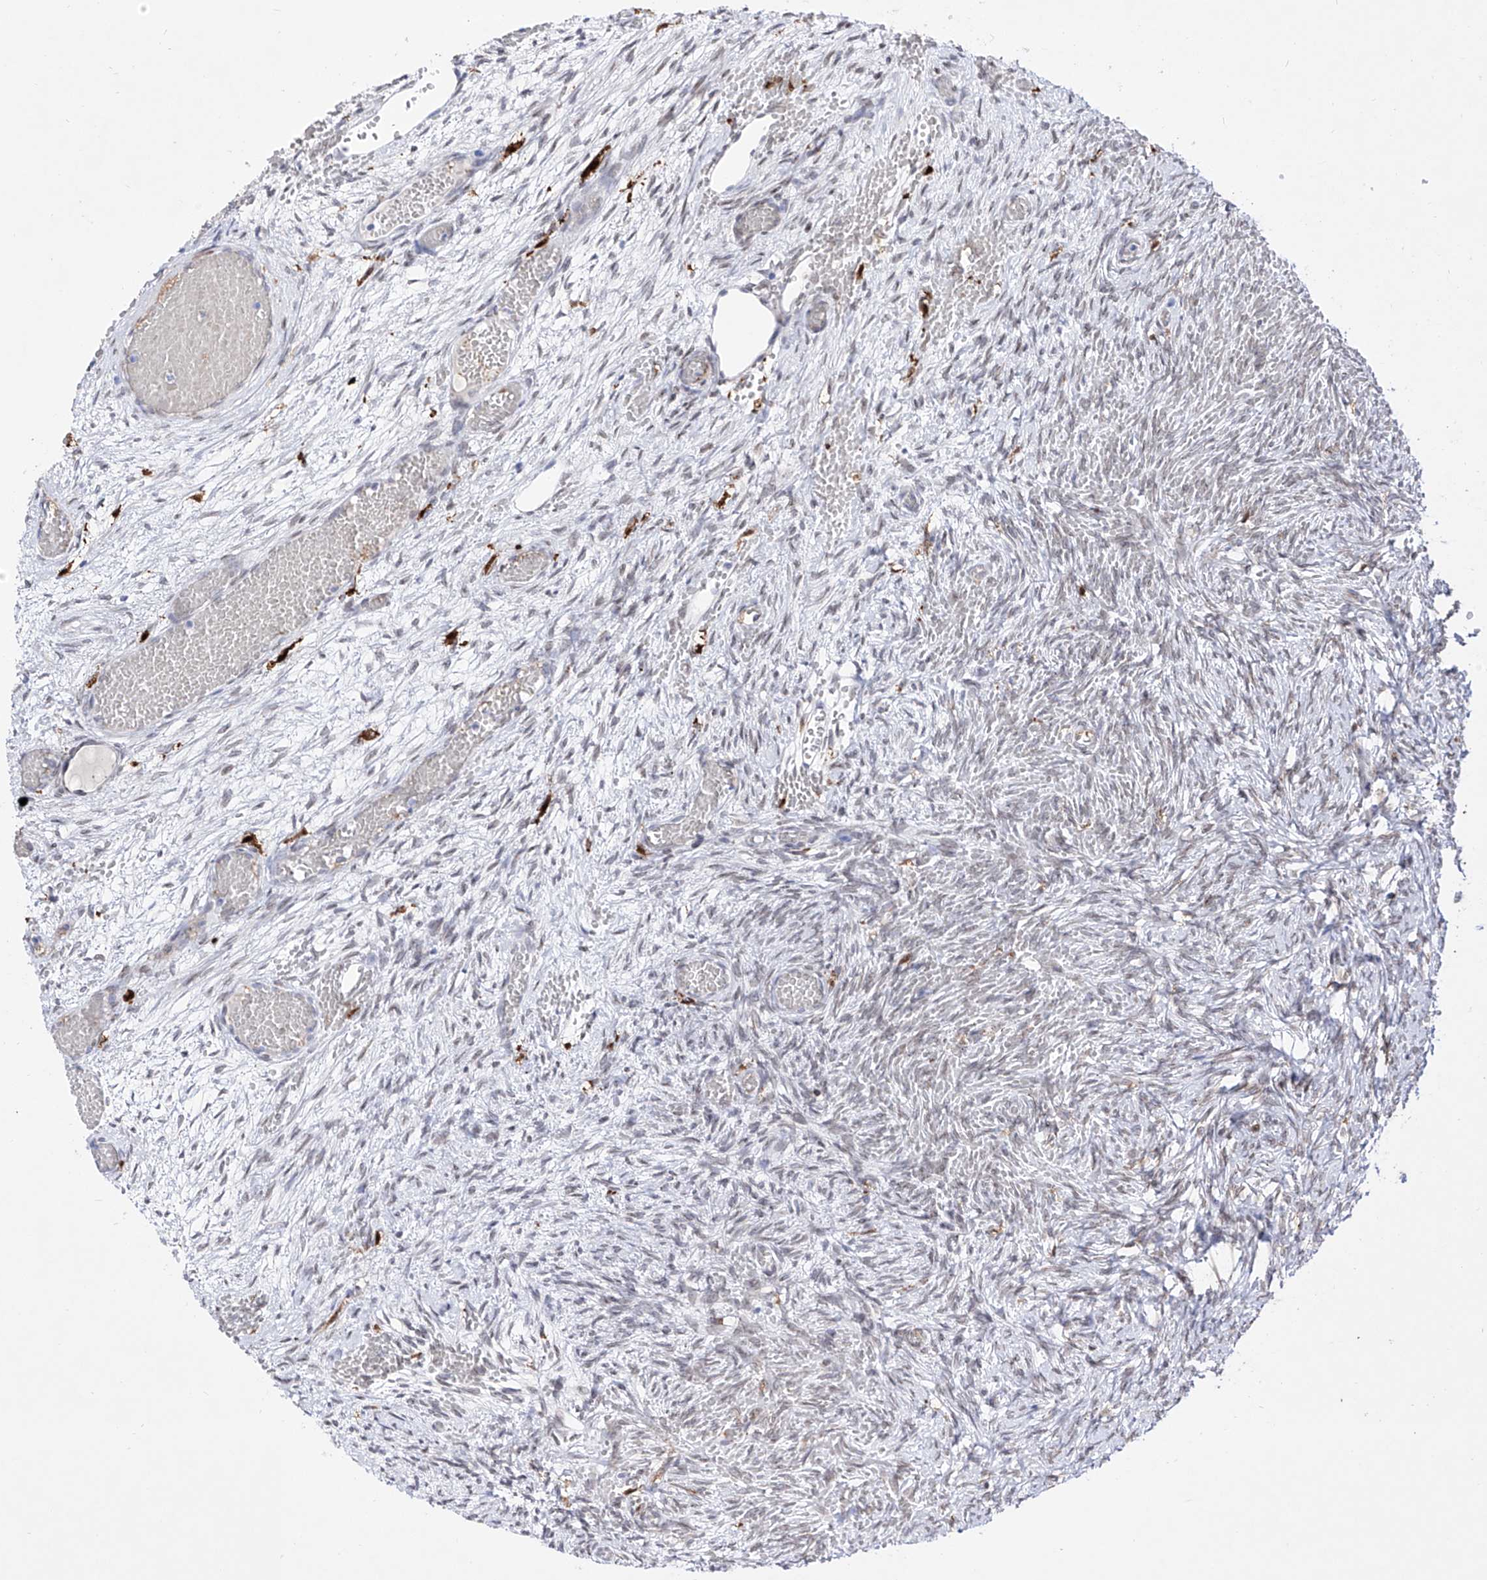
{"staining": {"intensity": "negative", "quantity": "none", "location": "none"}, "tissue": "ovary", "cell_type": "Ovarian stroma cells", "image_type": "normal", "snomed": [{"axis": "morphology", "description": "Adenocarcinoma, NOS"}, {"axis": "topography", "description": "Endometrium"}], "caption": "The photomicrograph exhibits no staining of ovarian stroma cells in benign ovary.", "gene": "LCLAT1", "patient": {"sex": "female", "age": 32}}